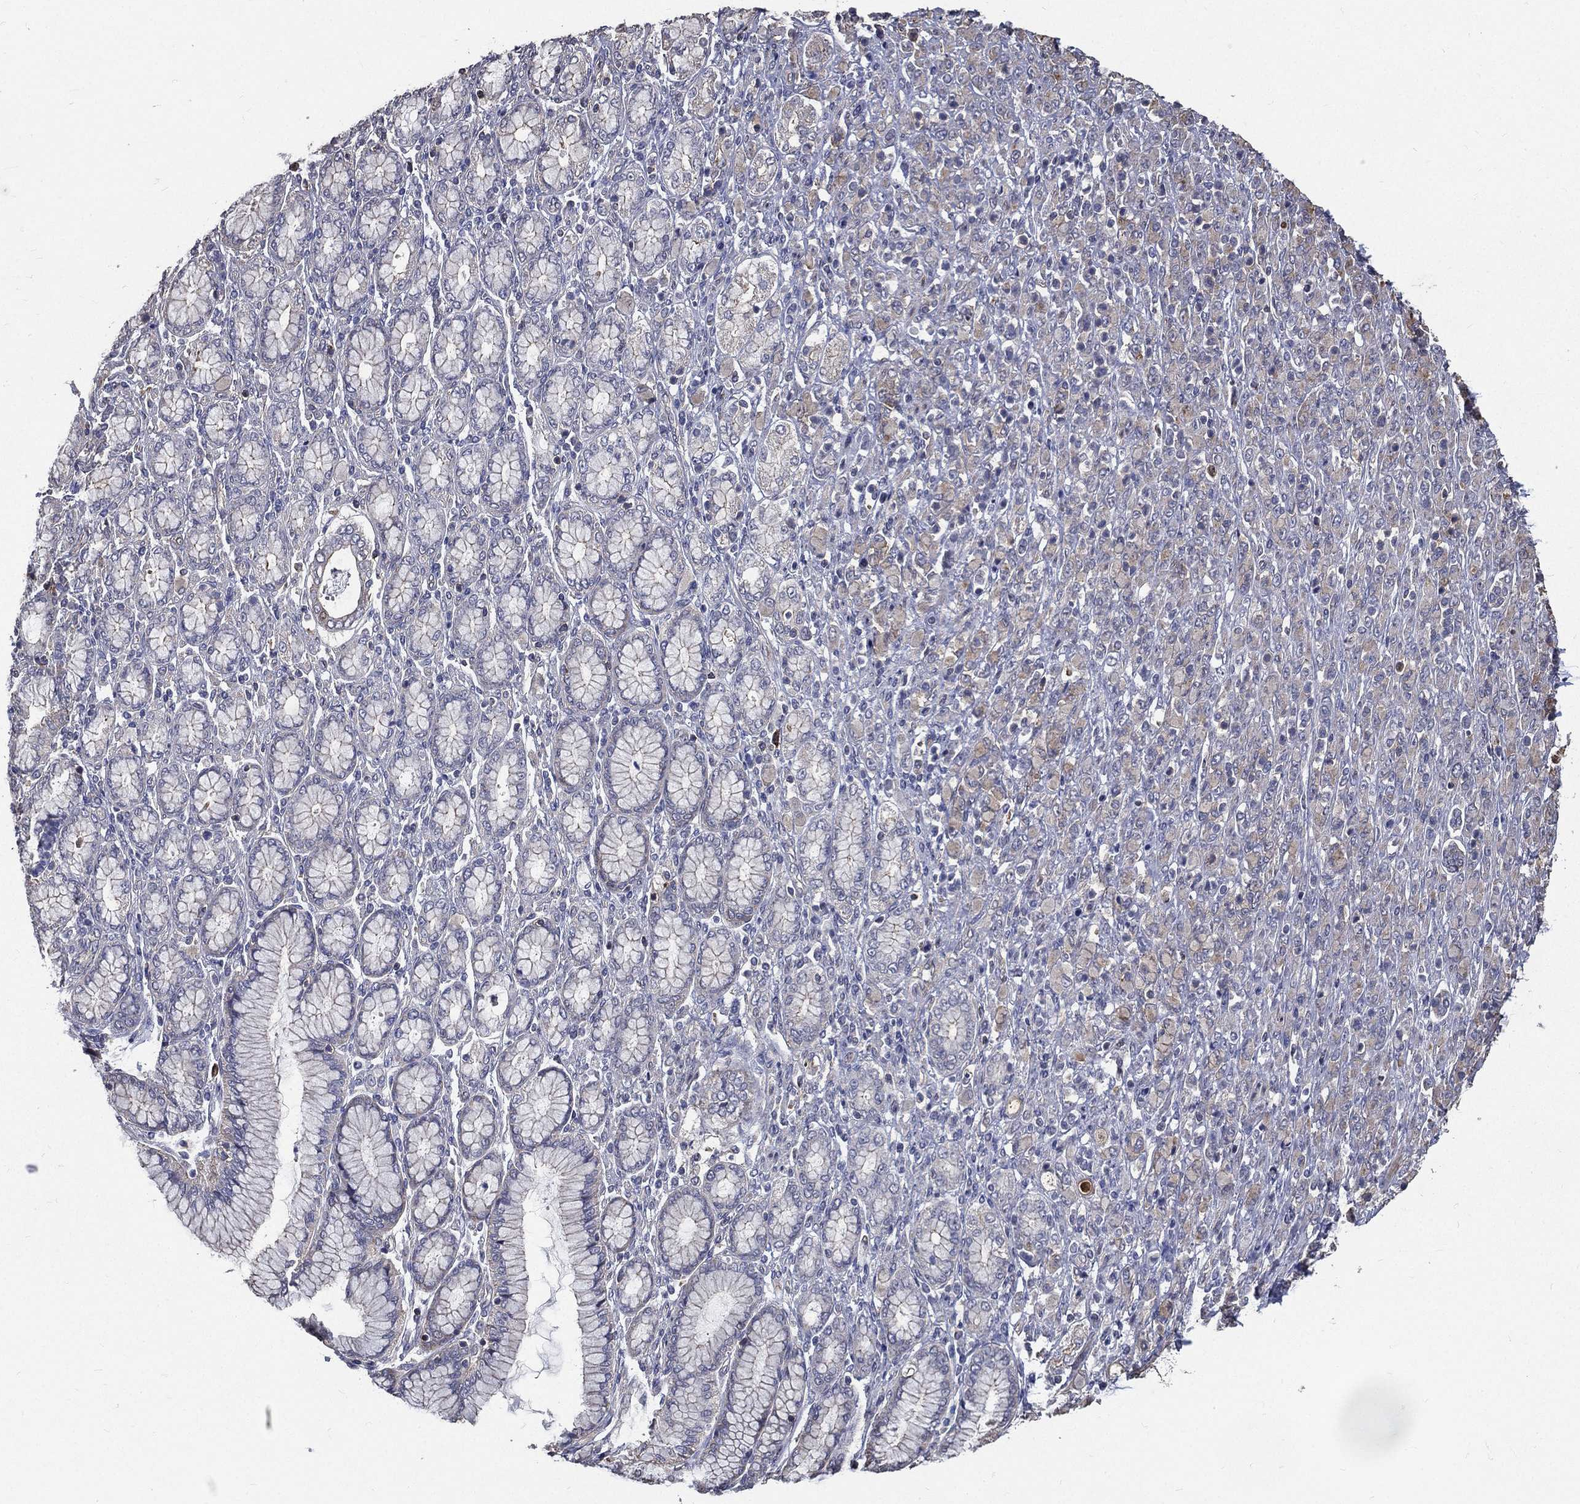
{"staining": {"intensity": "weak", "quantity": "<25%", "location": "cytoplasmic/membranous"}, "tissue": "stomach cancer", "cell_type": "Tumor cells", "image_type": "cancer", "snomed": [{"axis": "morphology", "description": "Normal tissue, NOS"}, {"axis": "morphology", "description": "Adenocarcinoma, NOS"}, {"axis": "topography", "description": "Stomach"}], "caption": "Immunohistochemical staining of human stomach cancer (adenocarcinoma) exhibits no significant expression in tumor cells.", "gene": "SERPINB2", "patient": {"sex": "female", "age": 79}}